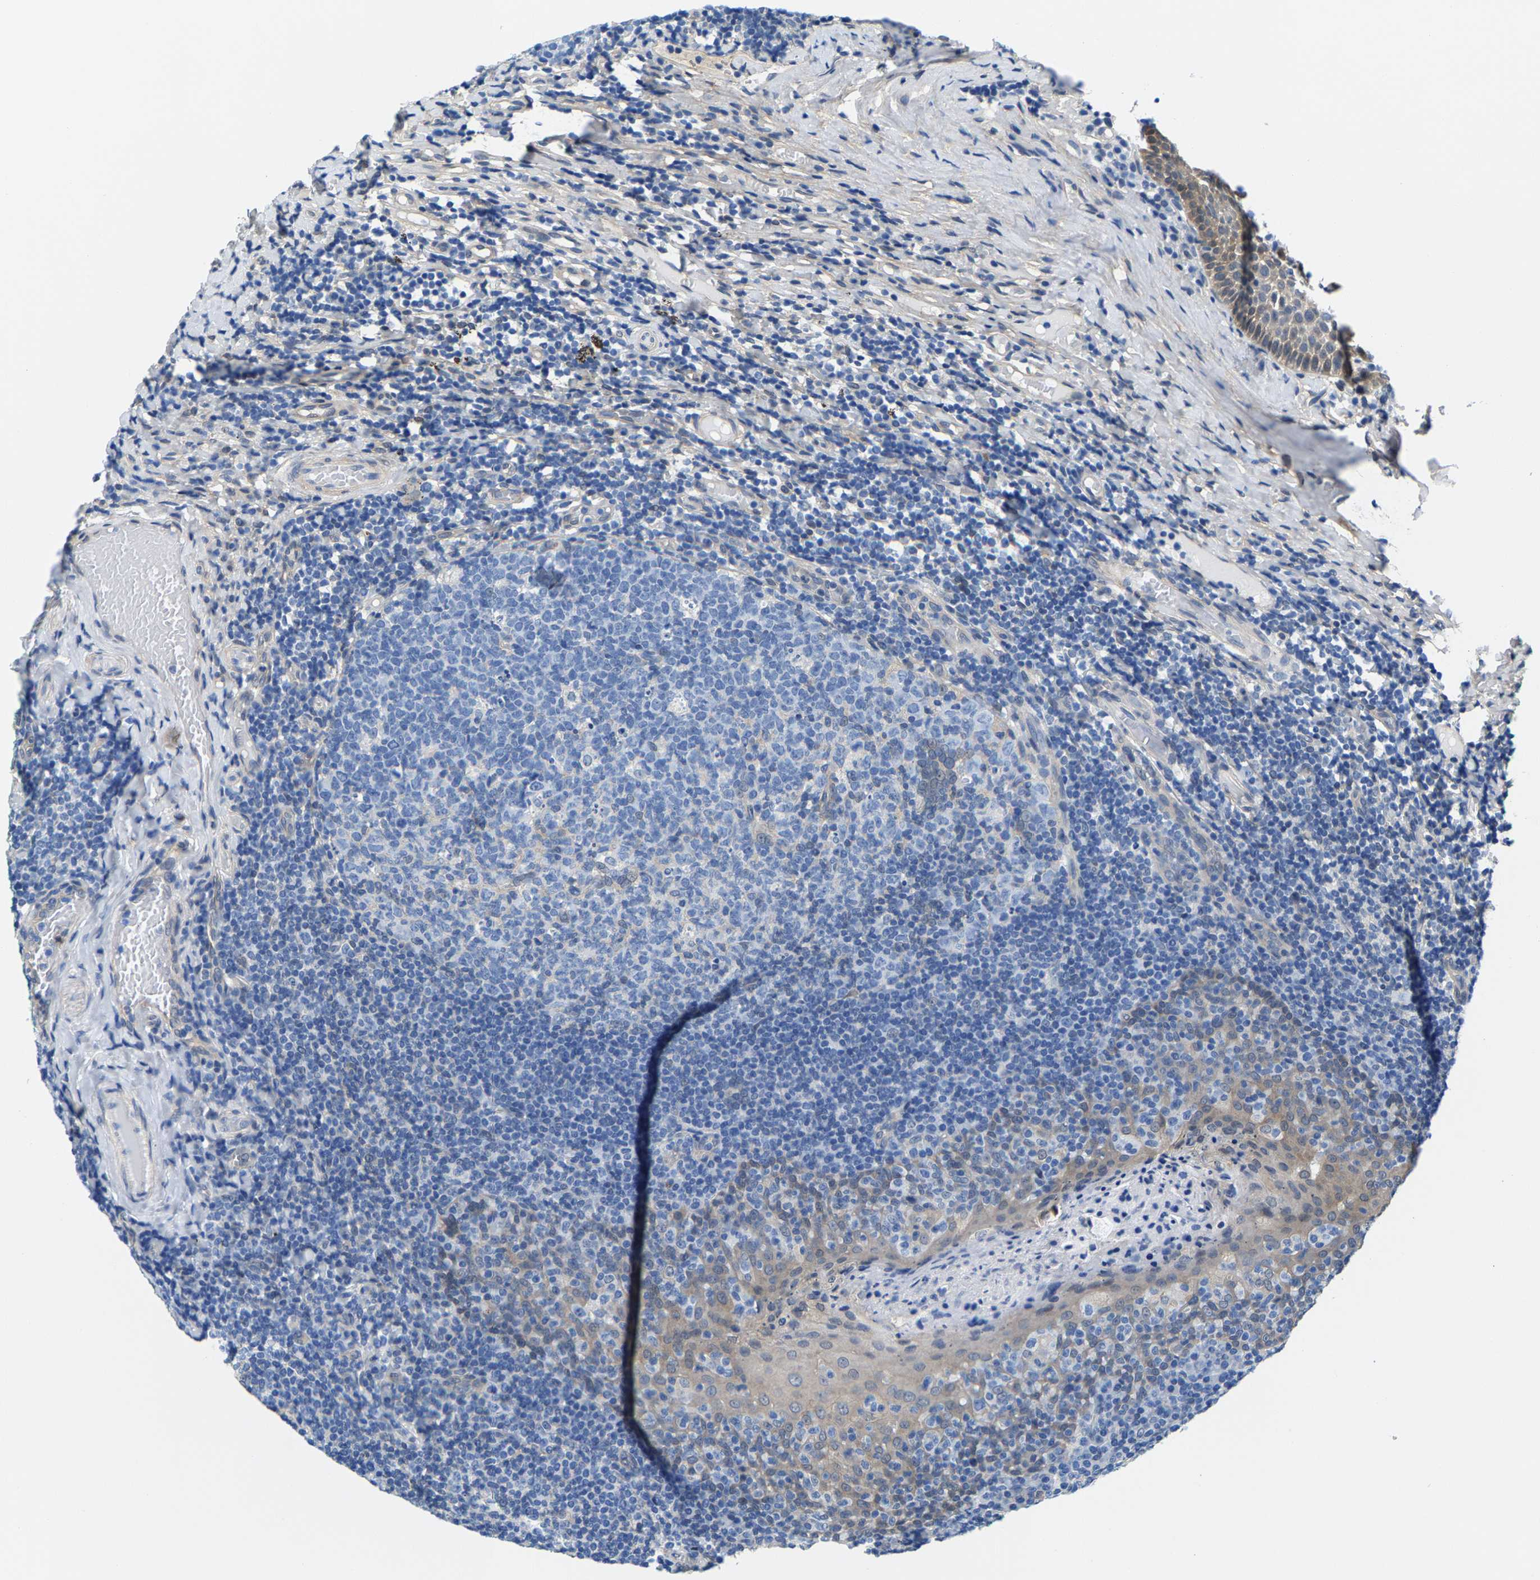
{"staining": {"intensity": "negative", "quantity": "none", "location": "none"}, "tissue": "tonsil", "cell_type": "Germinal center cells", "image_type": "normal", "snomed": [{"axis": "morphology", "description": "Normal tissue, NOS"}, {"axis": "topography", "description": "Tonsil"}], "caption": "Immunohistochemistry of benign human tonsil displays no expression in germinal center cells.", "gene": "SSH3", "patient": {"sex": "female", "age": 19}}